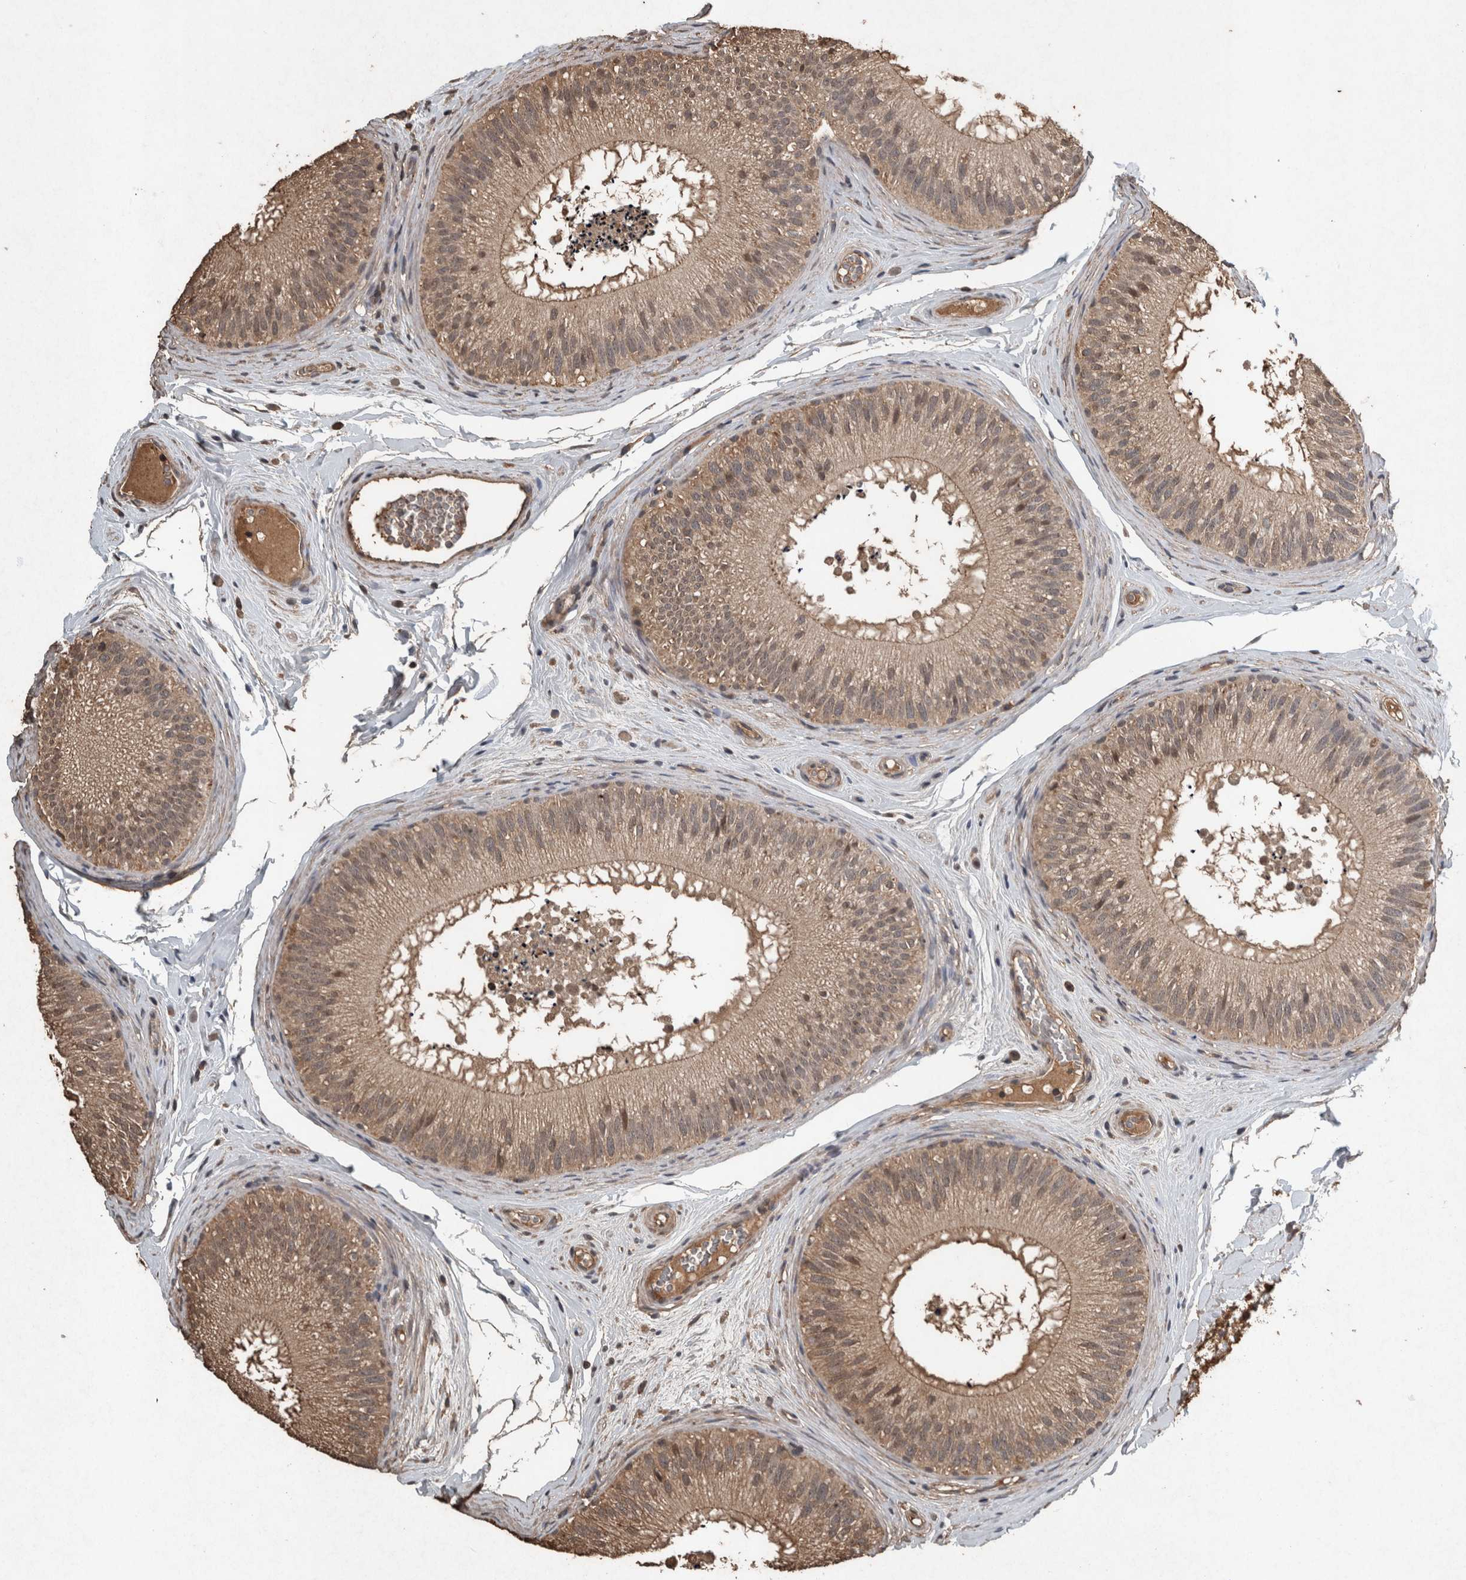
{"staining": {"intensity": "moderate", "quantity": ">75%", "location": "cytoplasmic/membranous"}, "tissue": "epididymis", "cell_type": "Glandular cells", "image_type": "normal", "snomed": [{"axis": "morphology", "description": "Normal tissue, NOS"}, {"axis": "topography", "description": "Epididymis"}], "caption": "Epididymis stained for a protein (brown) reveals moderate cytoplasmic/membranous positive positivity in approximately >75% of glandular cells.", "gene": "FGFRL1", "patient": {"sex": "male", "age": 45}}